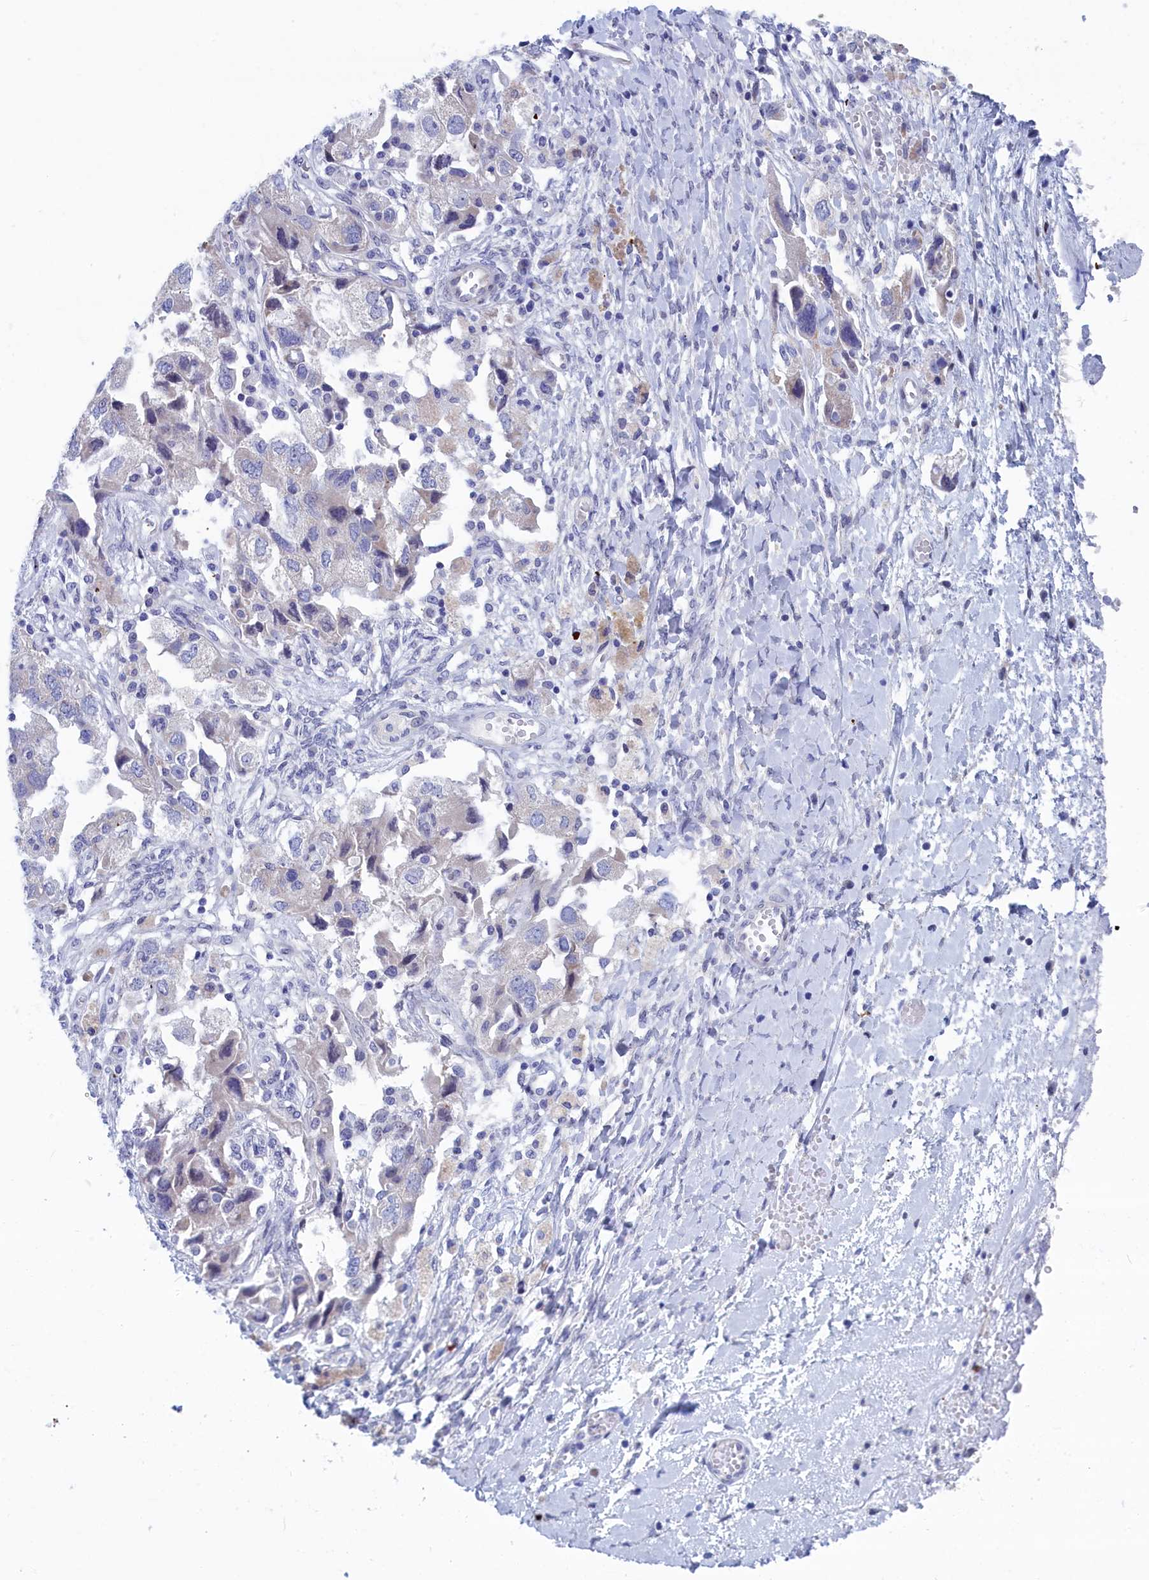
{"staining": {"intensity": "negative", "quantity": "none", "location": "none"}, "tissue": "ovarian cancer", "cell_type": "Tumor cells", "image_type": "cancer", "snomed": [{"axis": "morphology", "description": "Carcinoma, NOS"}, {"axis": "morphology", "description": "Cystadenocarcinoma, serous, NOS"}, {"axis": "topography", "description": "Ovary"}], "caption": "Tumor cells are negative for brown protein staining in serous cystadenocarcinoma (ovarian). (DAB IHC with hematoxylin counter stain).", "gene": "WDR83", "patient": {"sex": "female", "age": 69}}